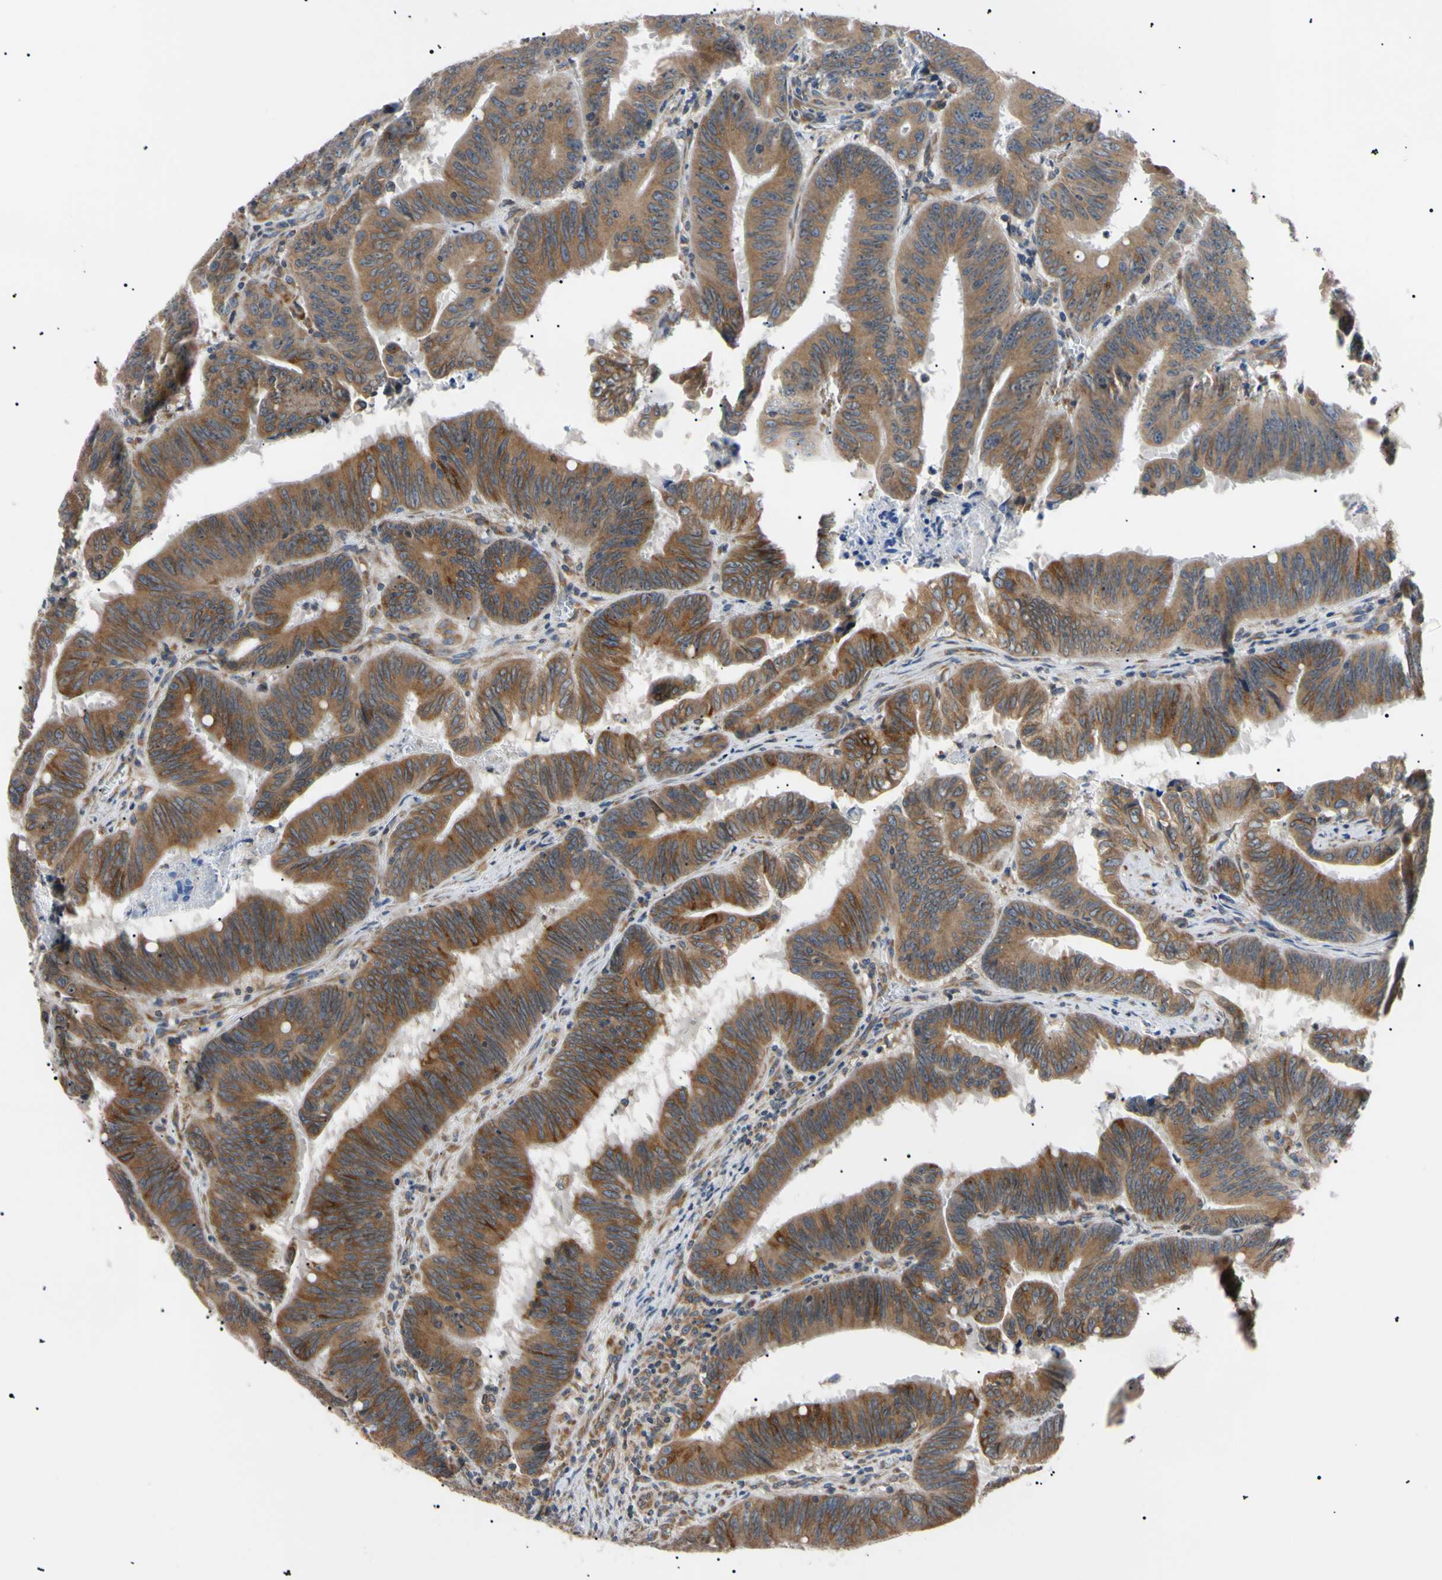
{"staining": {"intensity": "moderate", "quantity": ">75%", "location": "cytoplasmic/membranous"}, "tissue": "colorectal cancer", "cell_type": "Tumor cells", "image_type": "cancer", "snomed": [{"axis": "morphology", "description": "Adenocarcinoma, NOS"}, {"axis": "topography", "description": "Colon"}], "caption": "A brown stain labels moderate cytoplasmic/membranous staining of a protein in adenocarcinoma (colorectal) tumor cells.", "gene": "VAPA", "patient": {"sex": "male", "age": 45}}